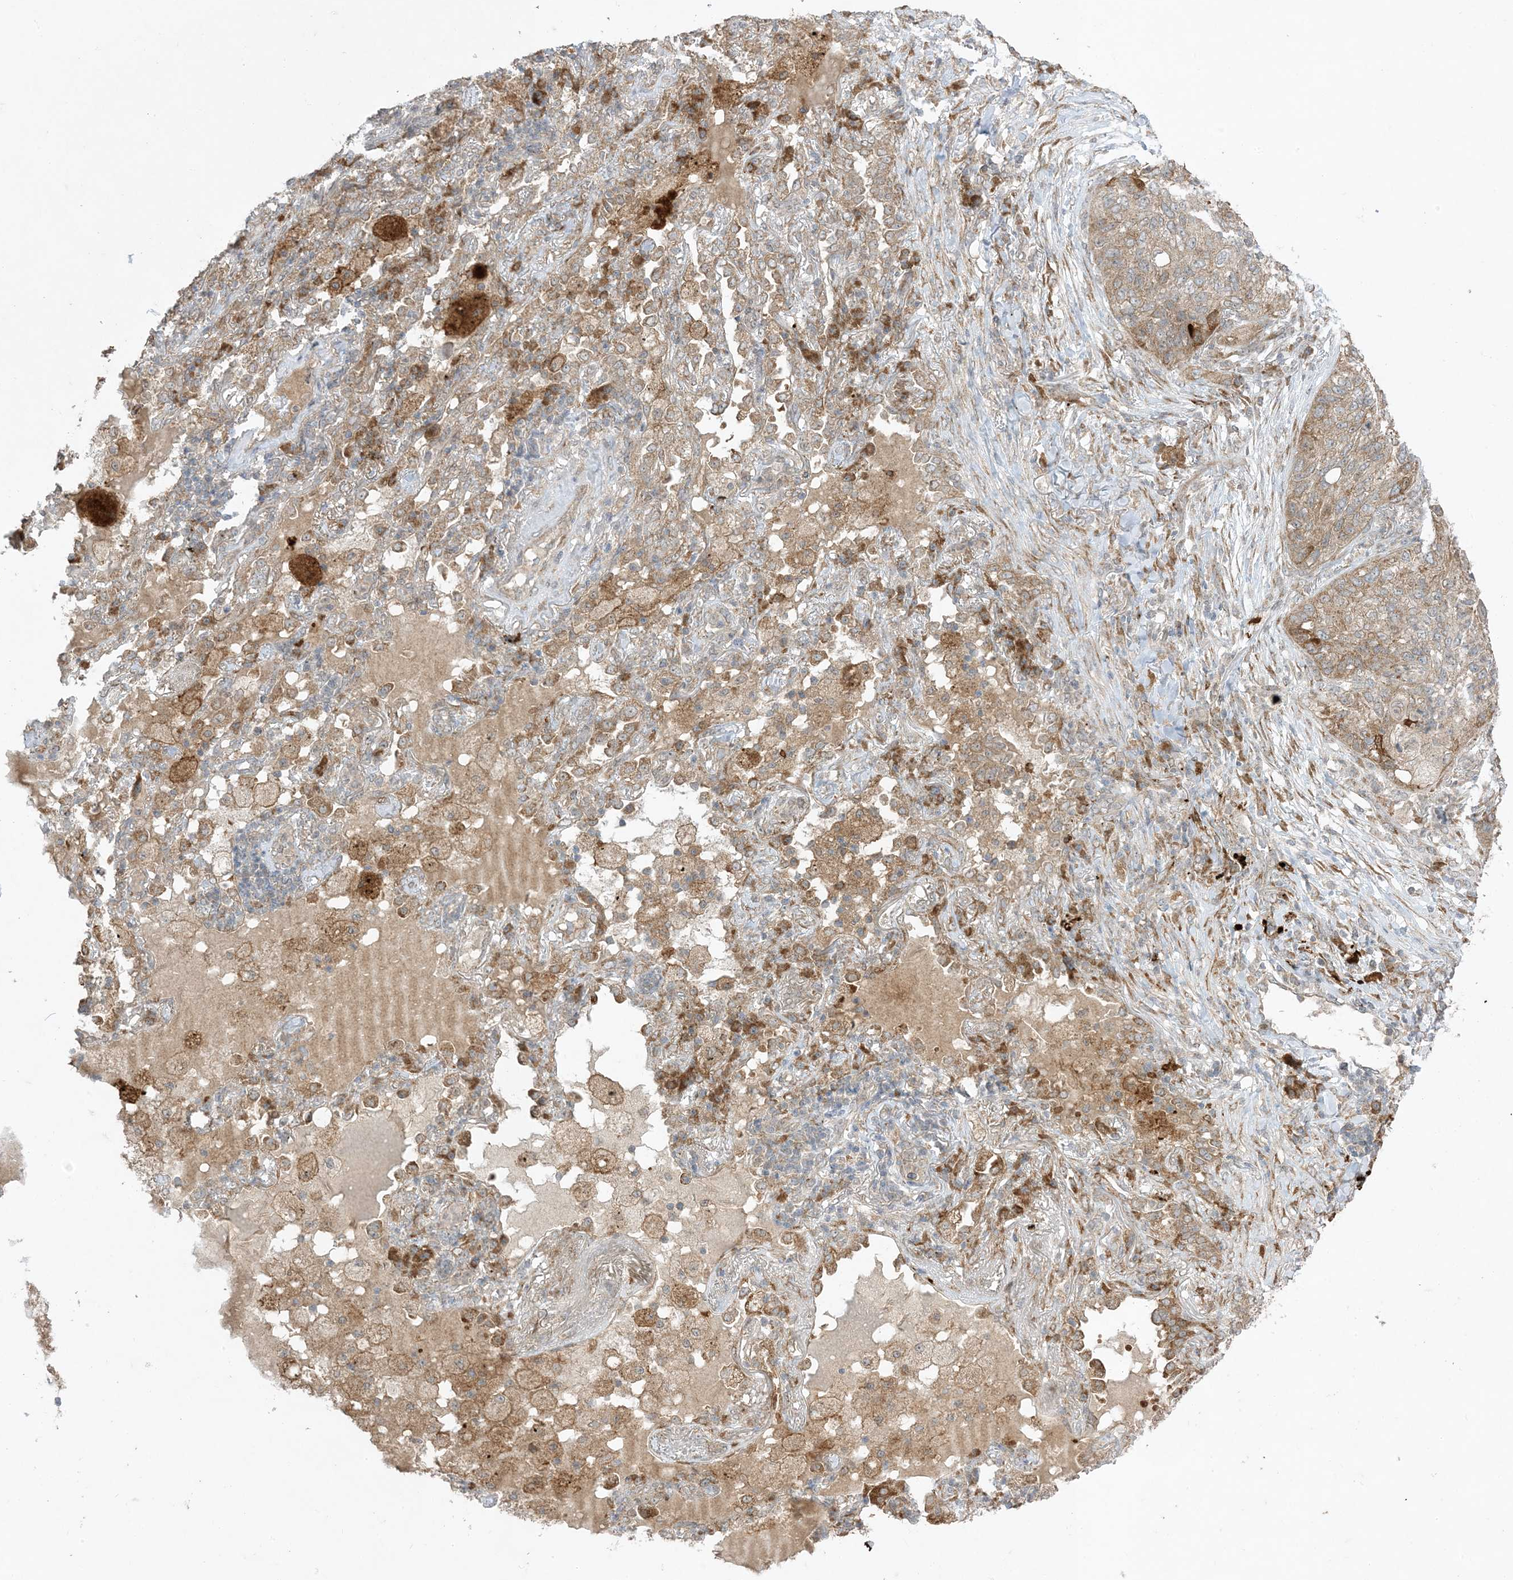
{"staining": {"intensity": "moderate", "quantity": ">75%", "location": "cytoplasmic/membranous"}, "tissue": "lung cancer", "cell_type": "Tumor cells", "image_type": "cancer", "snomed": [{"axis": "morphology", "description": "Squamous cell carcinoma, NOS"}, {"axis": "topography", "description": "Lung"}], "caption": "Protein expression by IHC demonstrates moderate cytoplasmic/membranous expression in approximately >75% of tumor cells in lung squamous cell carcinoma. (DAB (3,3'-diaminobenzidine) IHC, brown staining for protein, blue staining for nuclei).", "gene": "ODC1", "patient": {"sex": "female", "age": 63}}